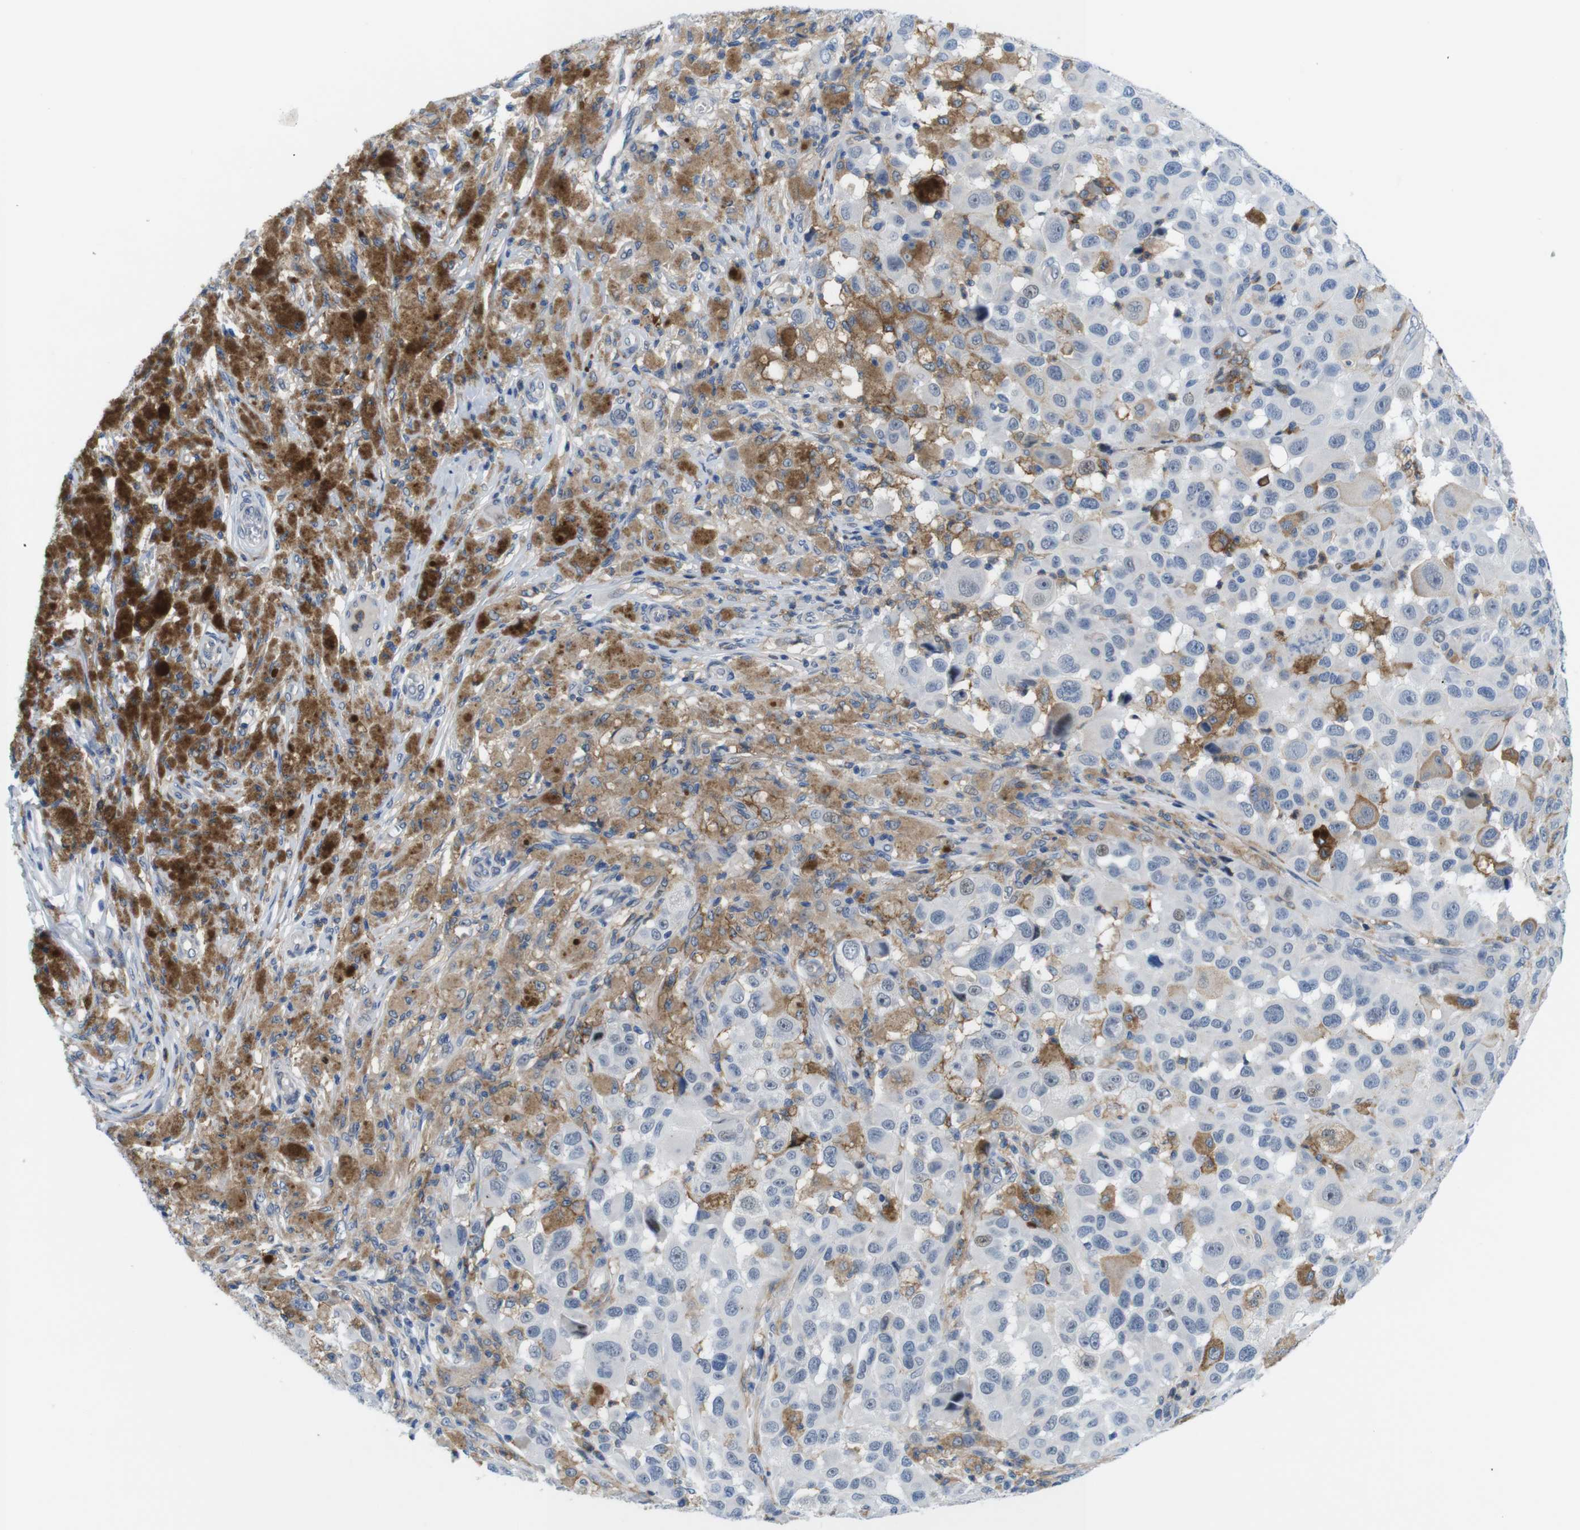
{"staining": {"intensity": "negative", "quantity": "none", "location": "none"}, "tissue": "melanoma", "cell_type": "Tumor cells", "image_type": "cancer", "snomed": [{"axis": "morphology", "description": "Malignant melanoma, NOS"}, {"axis": "topography", "description": "Skin"}], "caption": "Histopathology image shows no protein staining in tumor cells of malignant melanoma tissue.", "gene": "CD300C", "patient": {"sex": "male", "age": 96}}